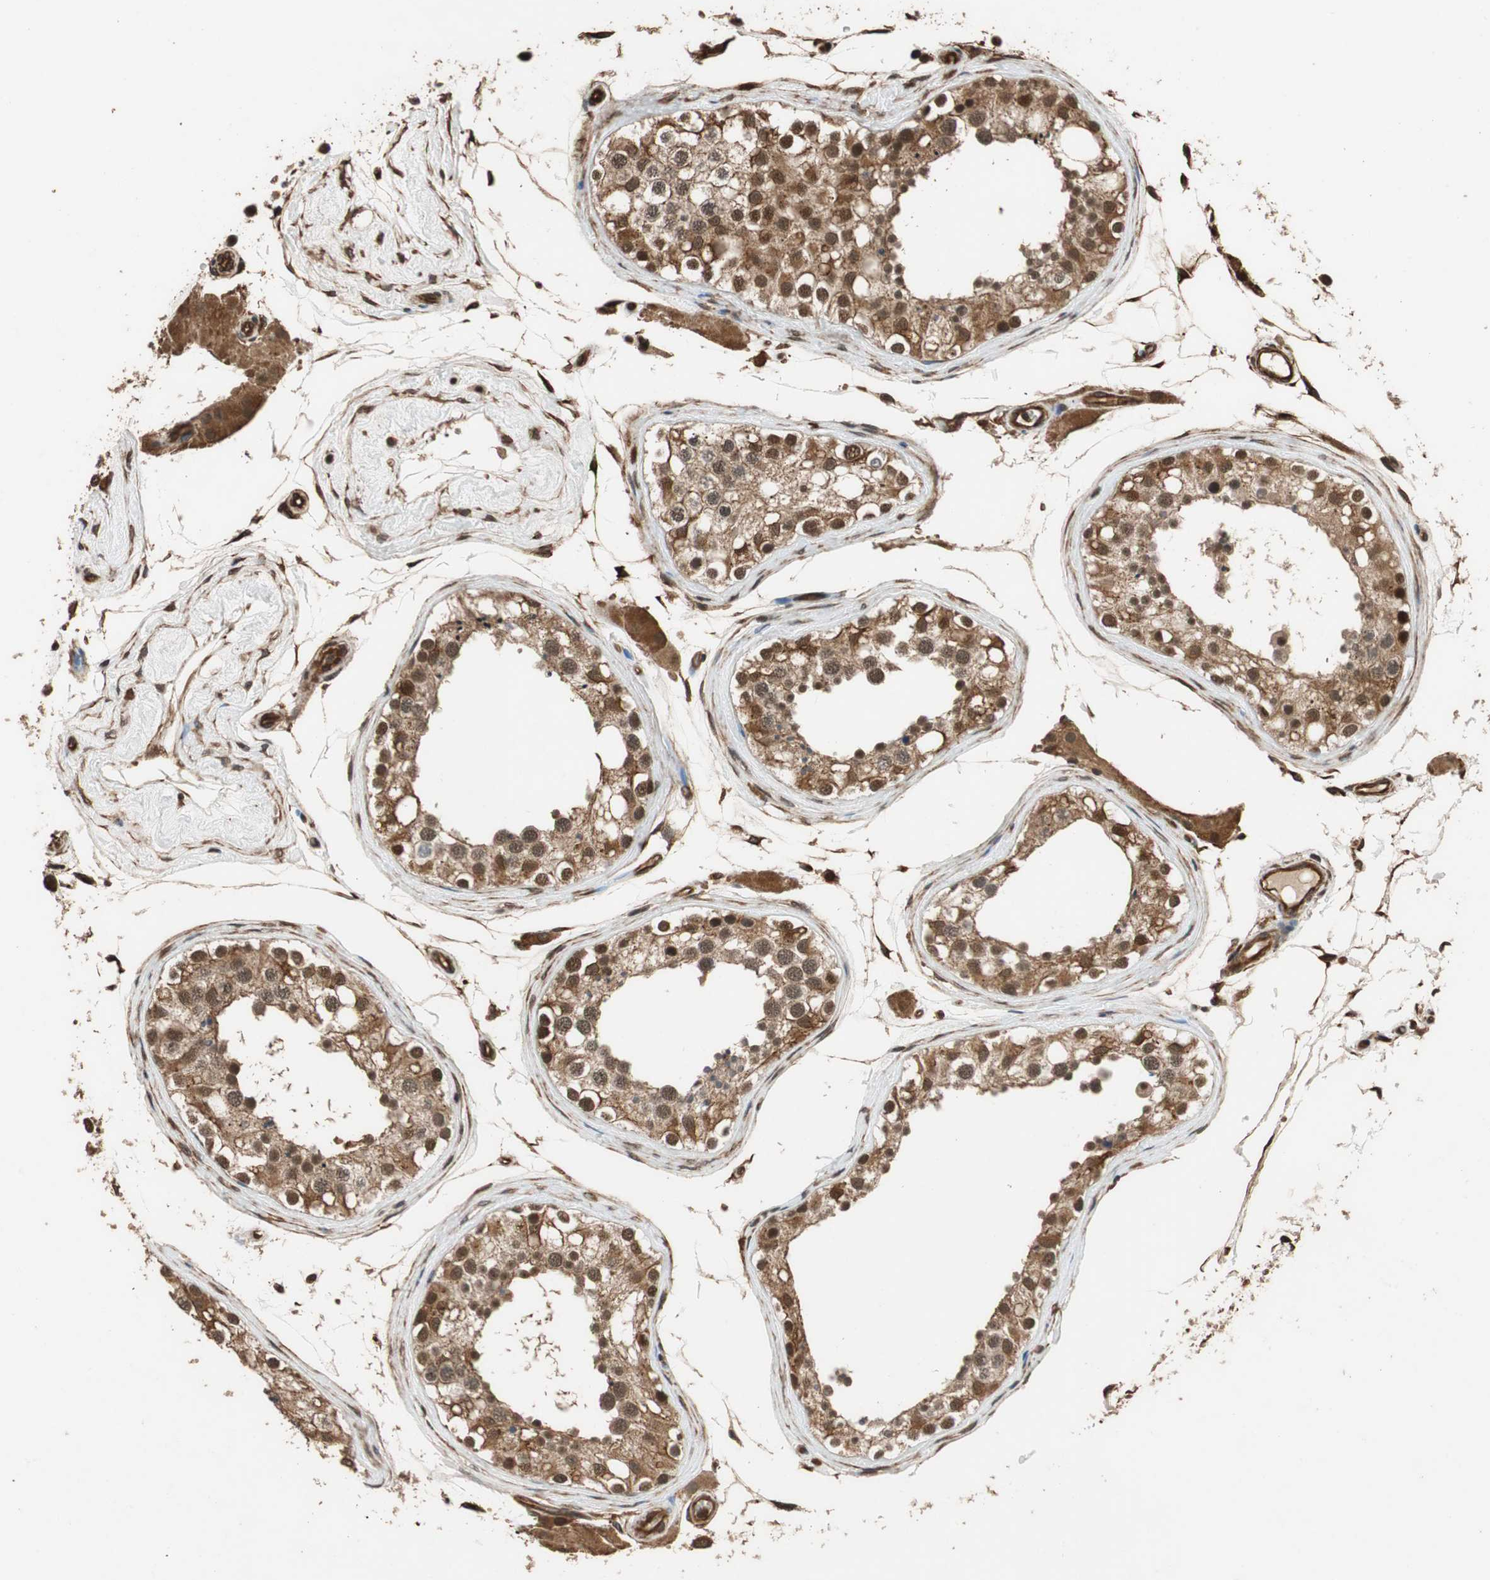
{"staining": {"intensity": "strong", "quantity": ">75%", "location": "cytoplasmic/membranous,nuclear"}, "tissue": "testis", "cell_type": "Cells in seminiferous ducts", "image_type": "normal", "snomed": [{"axis": "morphology", "description": "Normal tissue, NOS"}, {"axis": "topography", "description": "Testis"}], "caption": "Cells in seminiferous ducts demonstrate strong cytoplasmic/membranous,nuclear expression in approximately >75% of cells in unremarkable testis.", "gene": "CDC5L", "patient": {"sex": "male", "age": 68}}